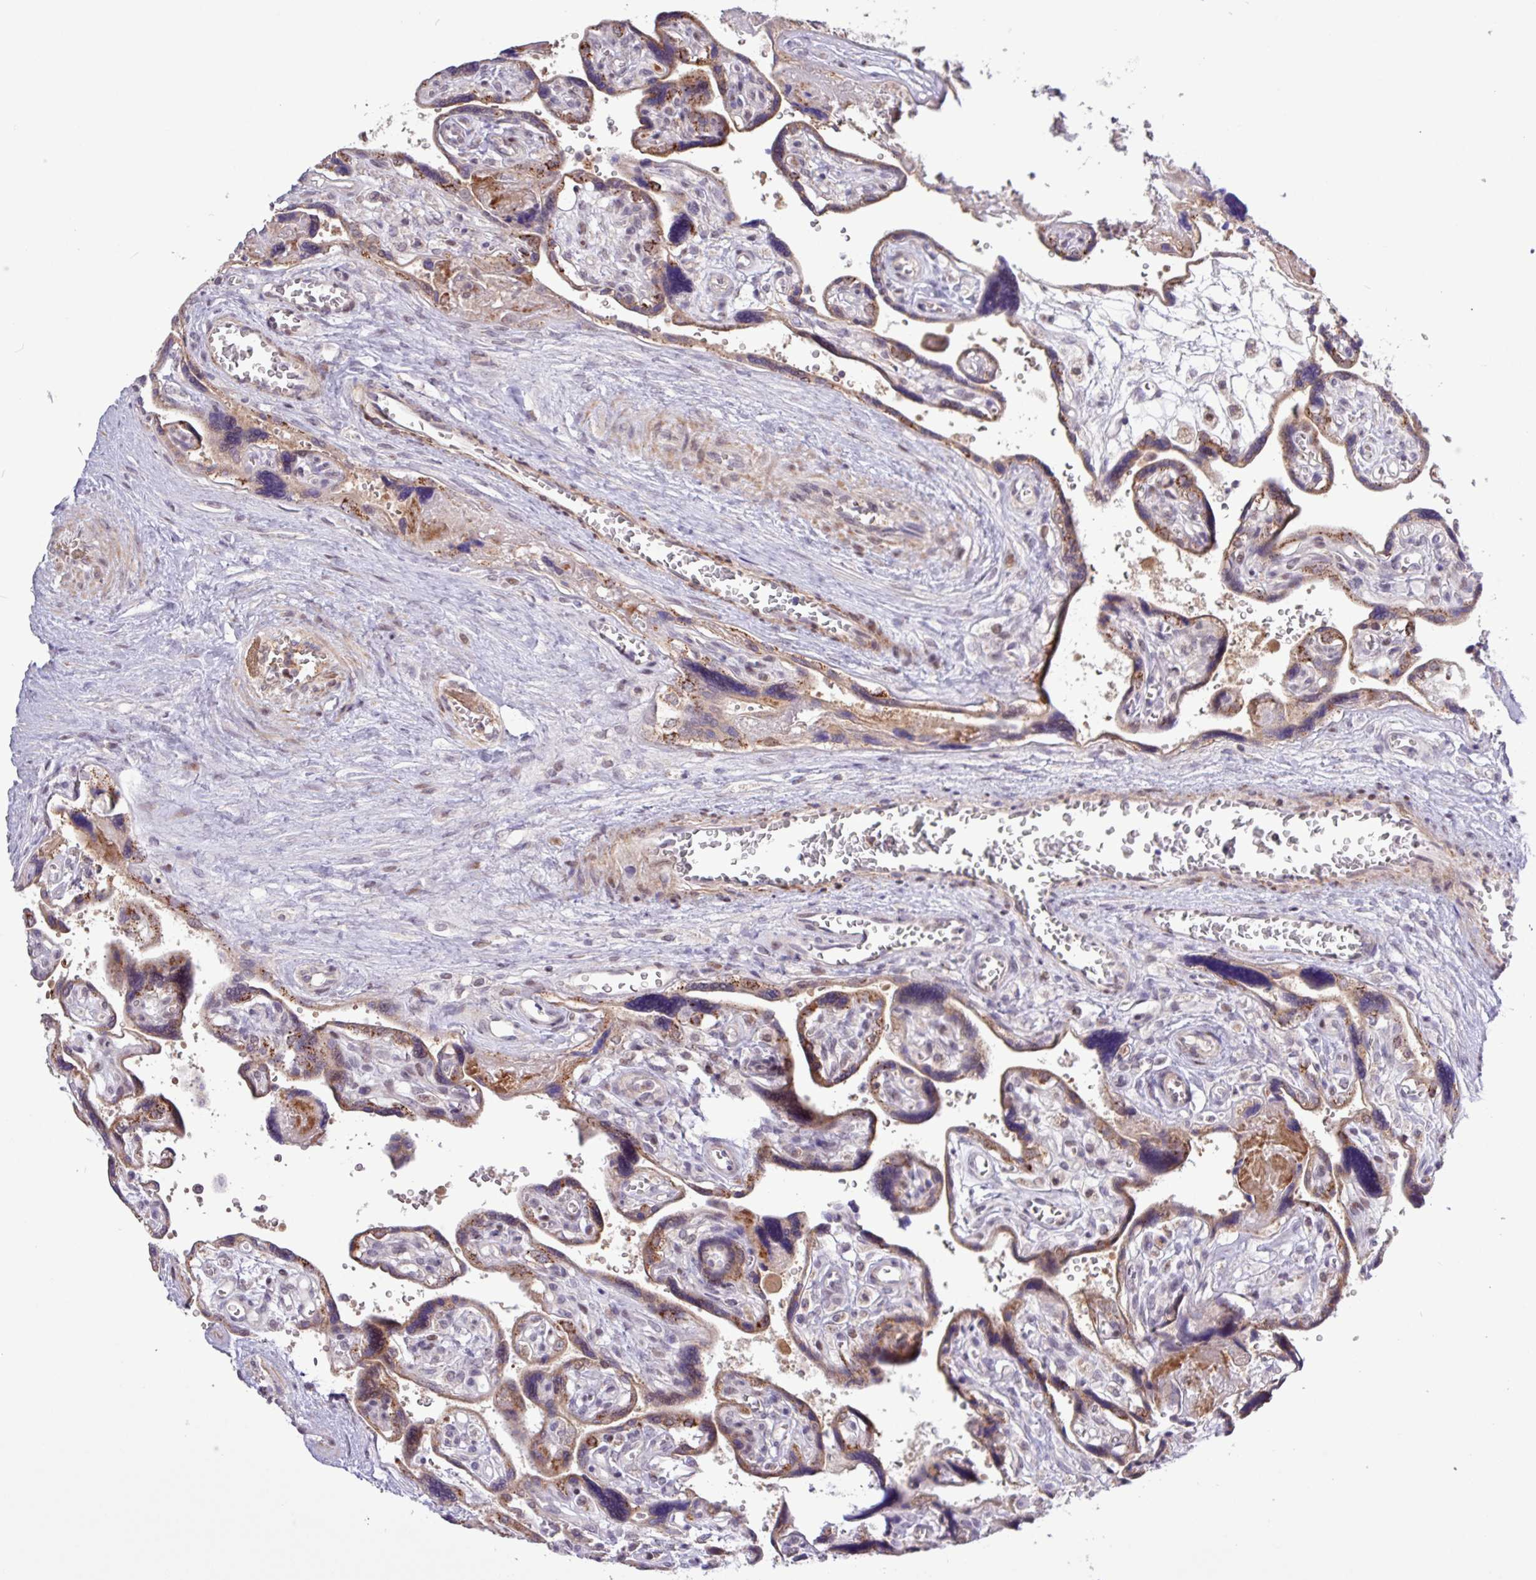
{"staining": {"intensity": "moderate", "quantity": ">75%", "location": "cytoplasmic/membranous,nuclear"}, "tissue": "placenta", "cell_type": "Decidual cells", "image_type": "normal", "snomed": [{"axis": "morphology", "description": "Normal tissue, NOS"}, {"axis": "topography", "description": "Placenta"}], "caption": "Normal placenta was stained to show a protein in brown. There is medium levels of moderate cytoplasmic/membranous,nuclear expression in about >75% of decidual cells. (brown staining indicates protein expression, while blue staining denotes nuclei).", "gene": "RTL3", "patient": {"sex": "female", "age": 39}}